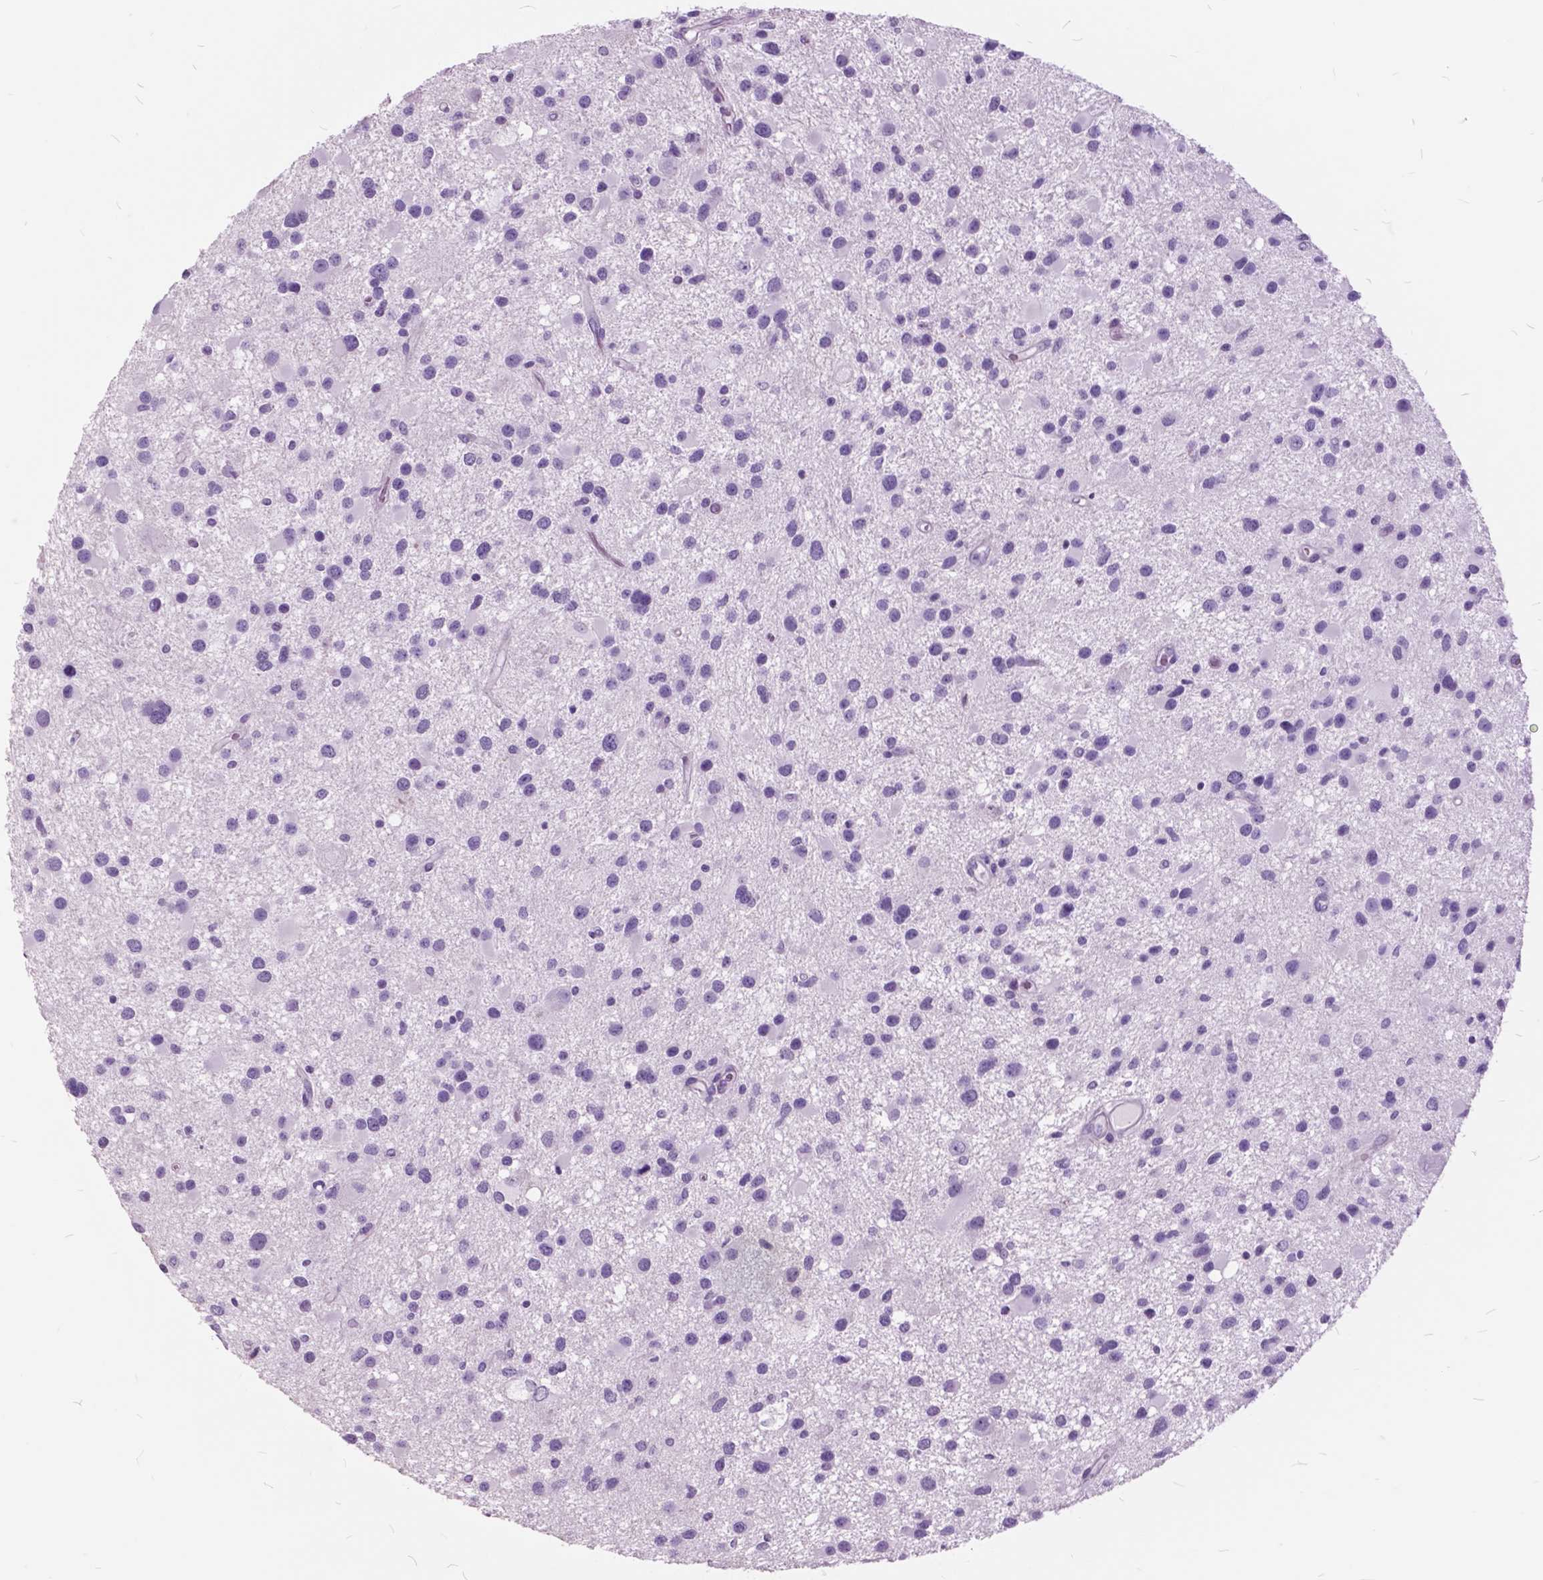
{"staining": {"intensity": "negative", "quantity": "none", "location": "none"}, "tissue": "glioma", "cell_type": "Tumor cells", "image_type": "cancer", "snomed": [{"axis": "morphology", "description": "Glioma, malignant, Low grade"}, {"axis": "topography", "description": "Brain"}], "caption": "DAB immunohistochemical staining of human malignant low-grade glioma exhibits no significant positivity in tumor cells.", "gene": "GDF9", "patient": {"sex": "female", "age": 32}}